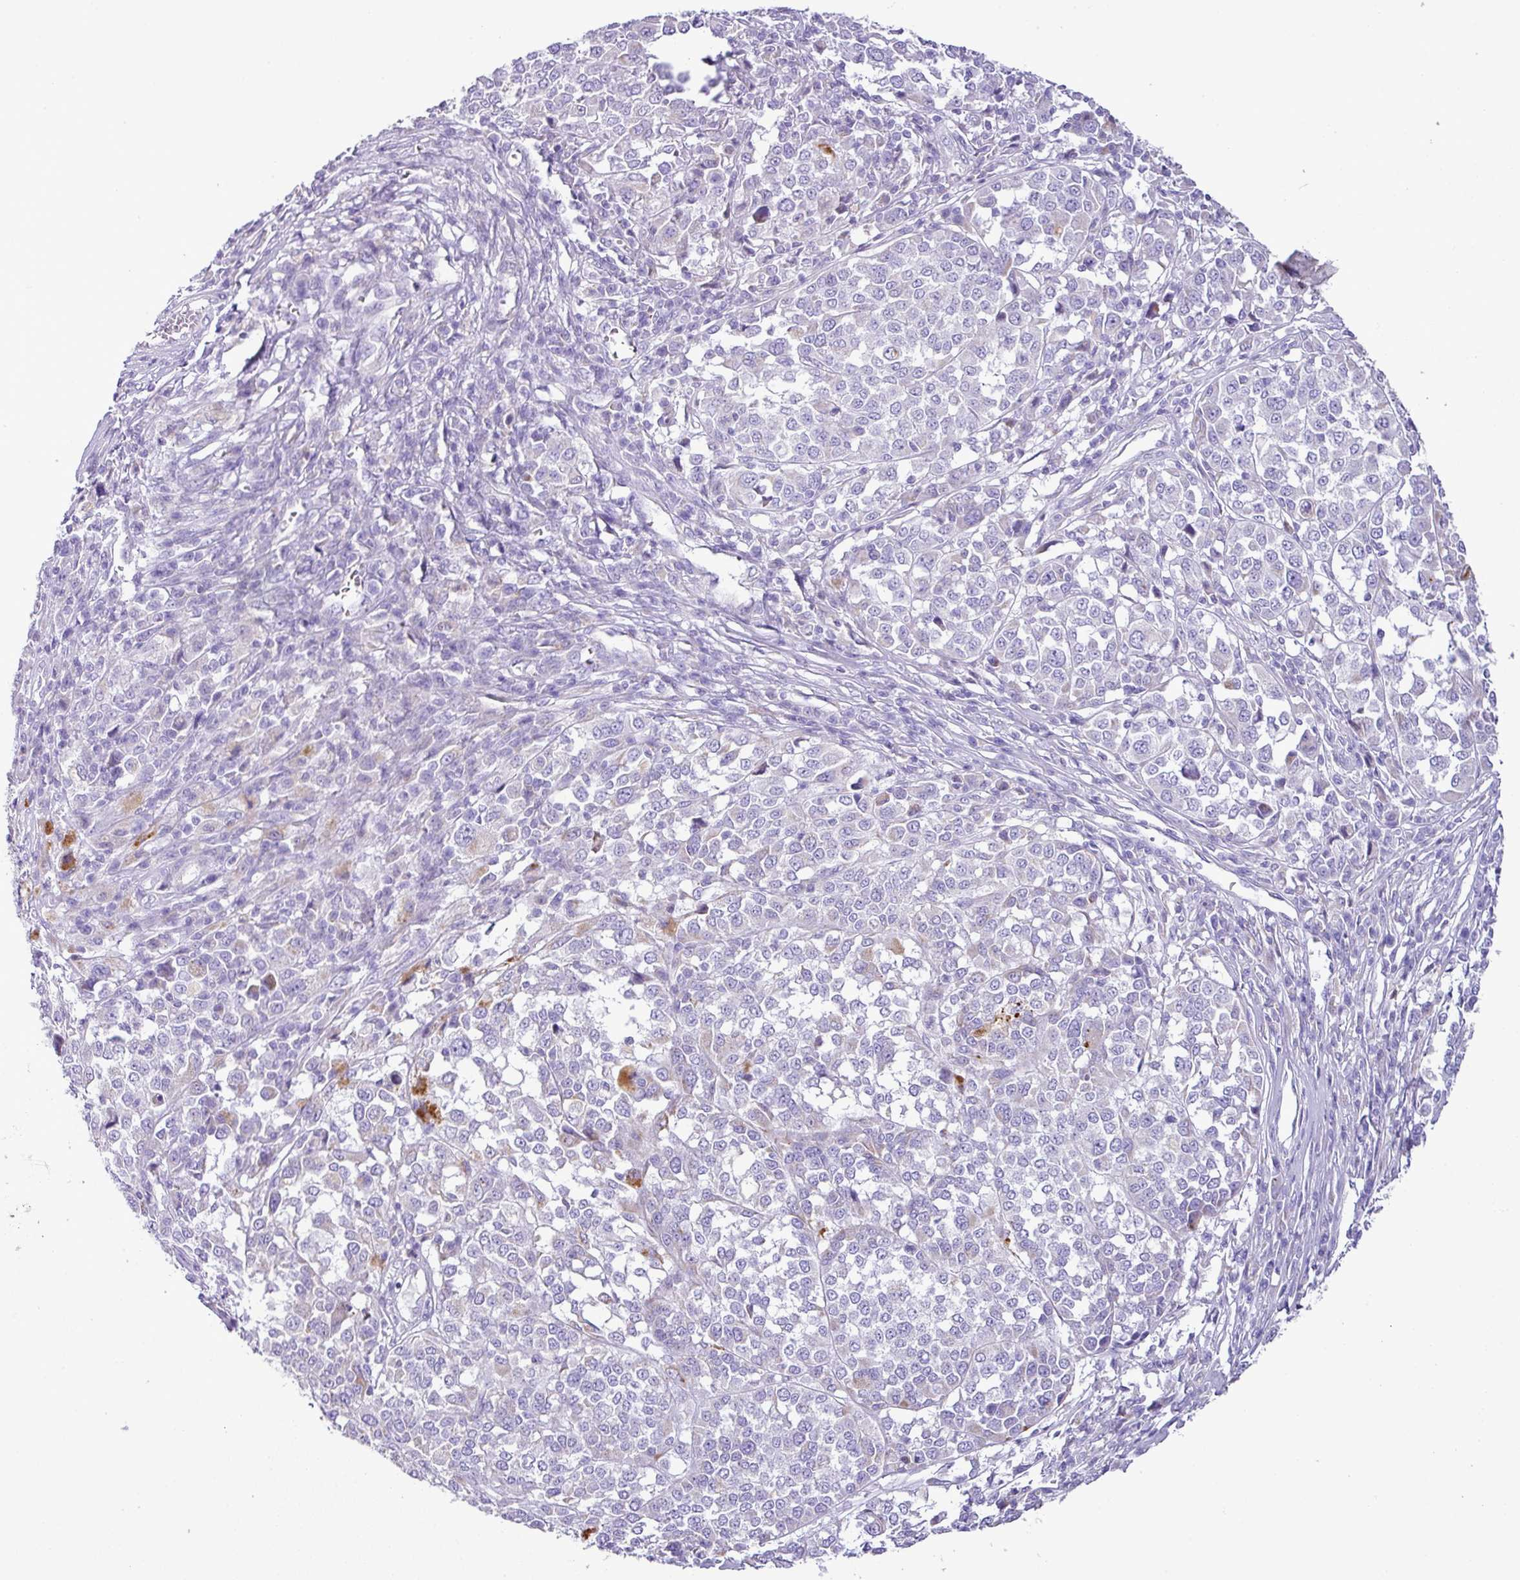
{"staining": {"intensity": "negative", "quantity": "none", "location": "none"}, "tissue": "melanoma", "cell_type": "Tumor cells", "image_type": "cancer", "snomed": [{"axis": "morphology", "description": "Malignant melanoma, Metastatic site"}, {"axis": "topography", "description": "Lymph node"}], "caption": "There is no significant expression in tumor cells of melanoma.", "gene": "PGAP4", "patient": {"sex": "male", "age": 44}}